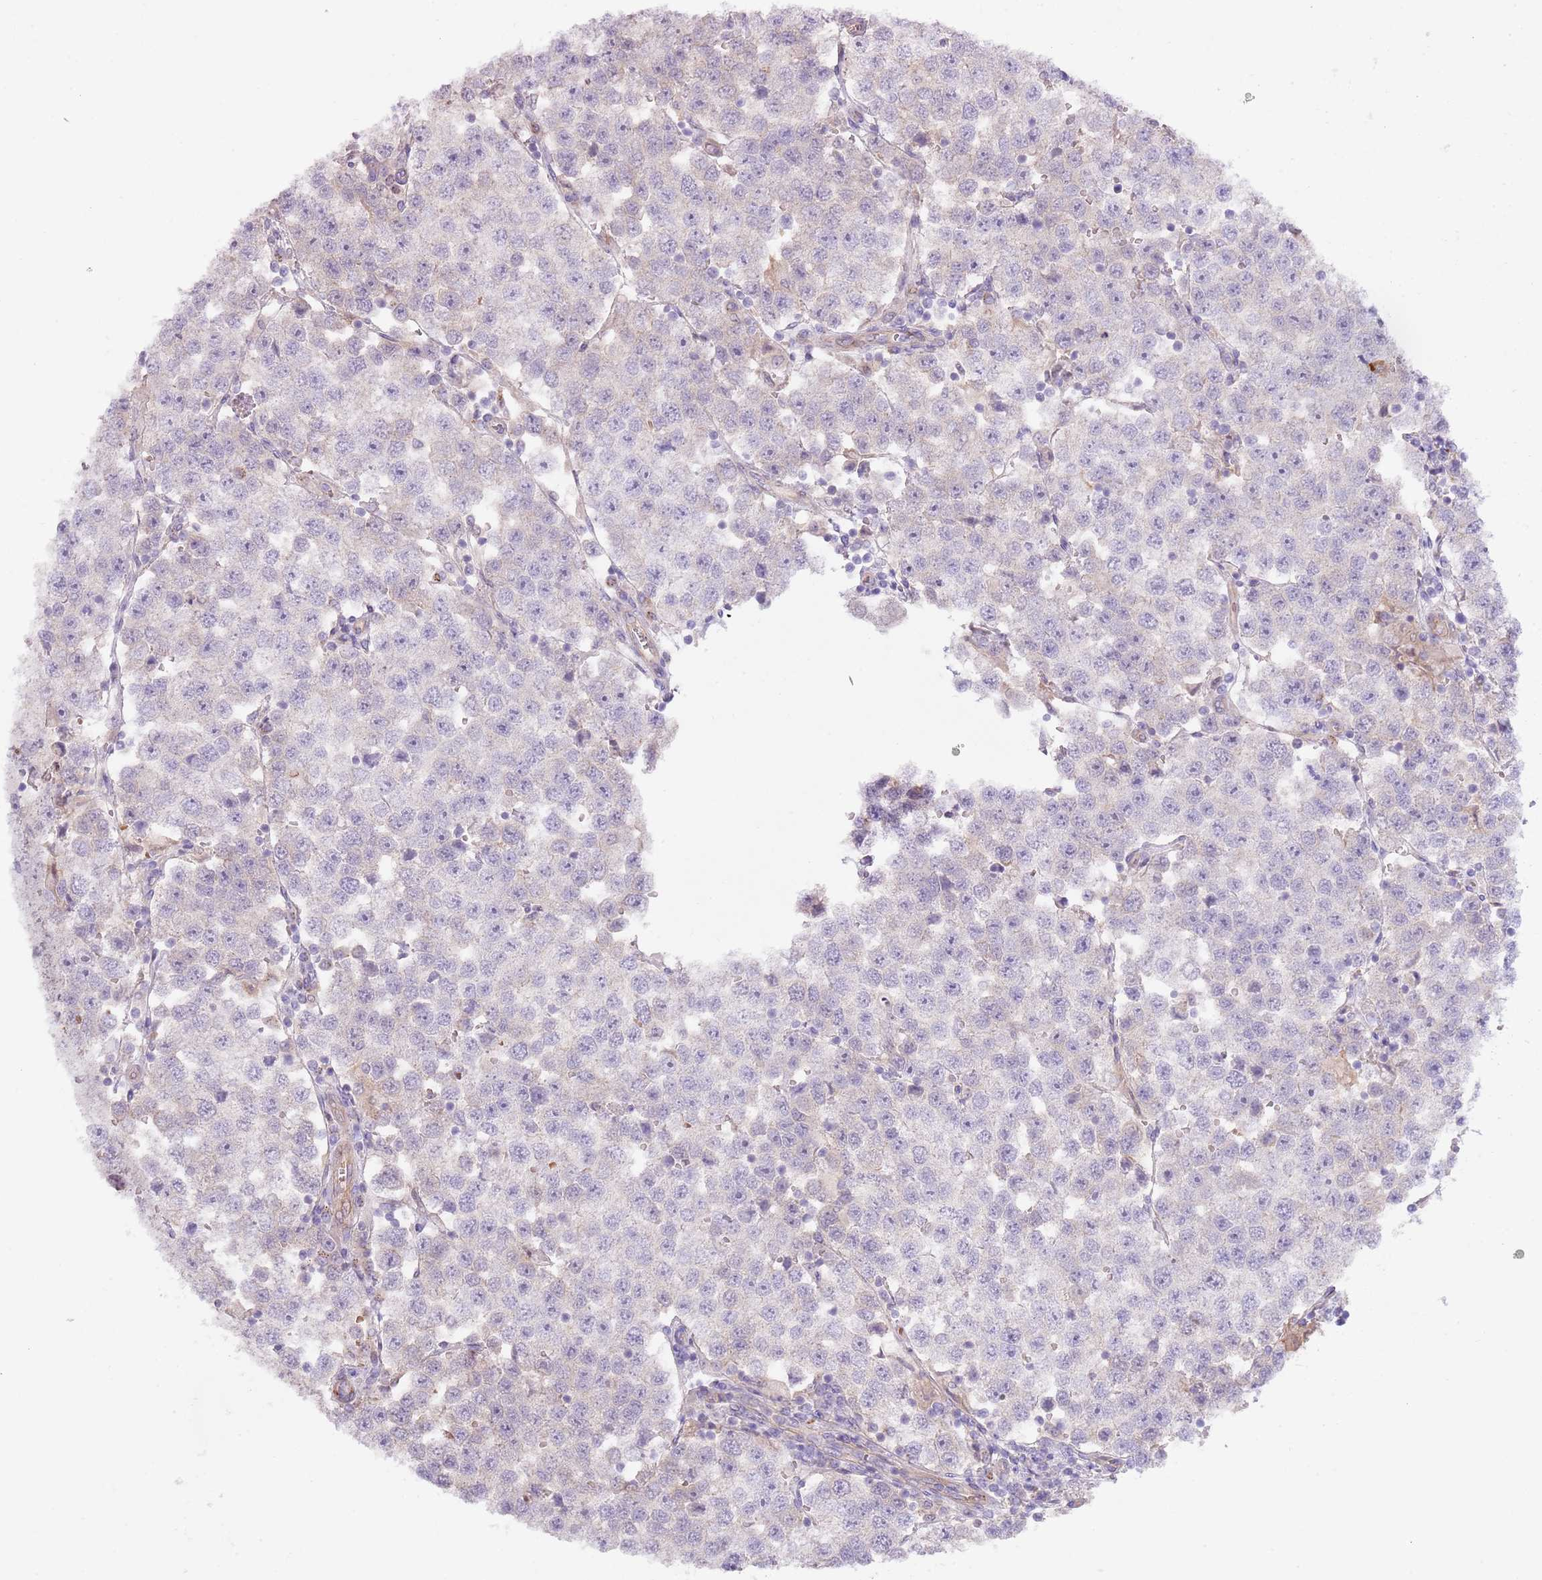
{"staining": {"intensity": "negative", "quantity": "none", "location": "none"}, "tissue": "testis cancer", "cell_type": "Tumor cells", "image_type": "cancer", "snomed": [{"axis": "morphology", "description": "Seminoma, NOS"}, {"axis": "topography", "description": "Testis"}], "caption": "Immunohistochemical staining of testis cancer (seminoma) exhibits no significant positivity in tumor cells.", "gene": "TINAGL1", "patient": {"sex": "male", "age": 37}}